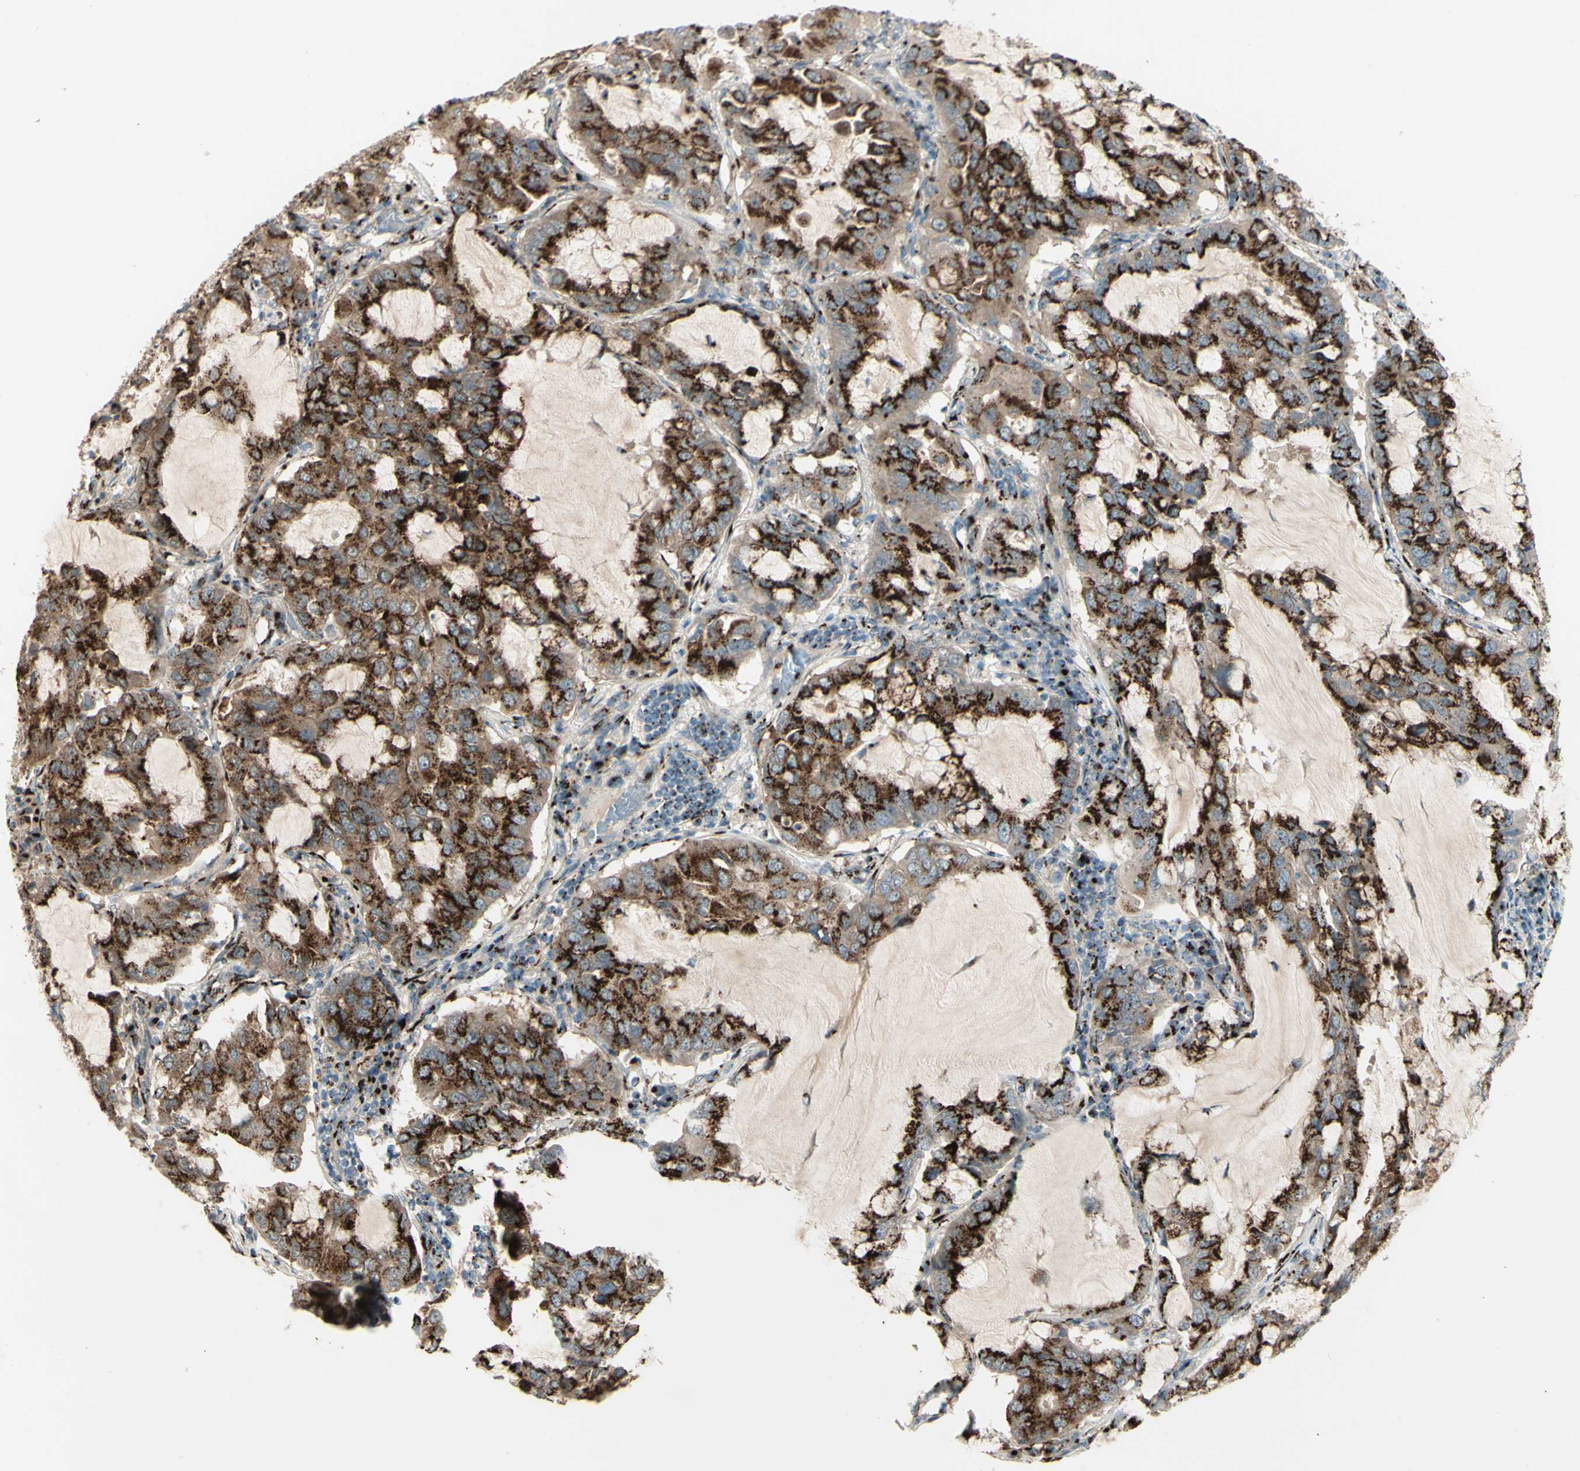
{"staining": {"intensity": "strong", "quantity": ">75%", "location": "cytoplasmic/membranous"}, "tissue": "lung cancer", "cell_type": "Tumor cells", "image_type": "cancer", "snomed": [{"axis": "morphology", "description": "Adenocarcinoma, NOS"}, {"axis": "topography", "description": "Lung"}], "caption": "A high-resolution micrograph shows IHC staining of lung cancer, which displays strong cytoplasmic/membranous expression in approximately >75% of tumor cells. The staining was performed using DAB, with brown indicating positive protein expression. Nuclei are stained blue with hematoxylin.", "gene": "BPNT2", "patient": {"sex": "male", "age": 64}}